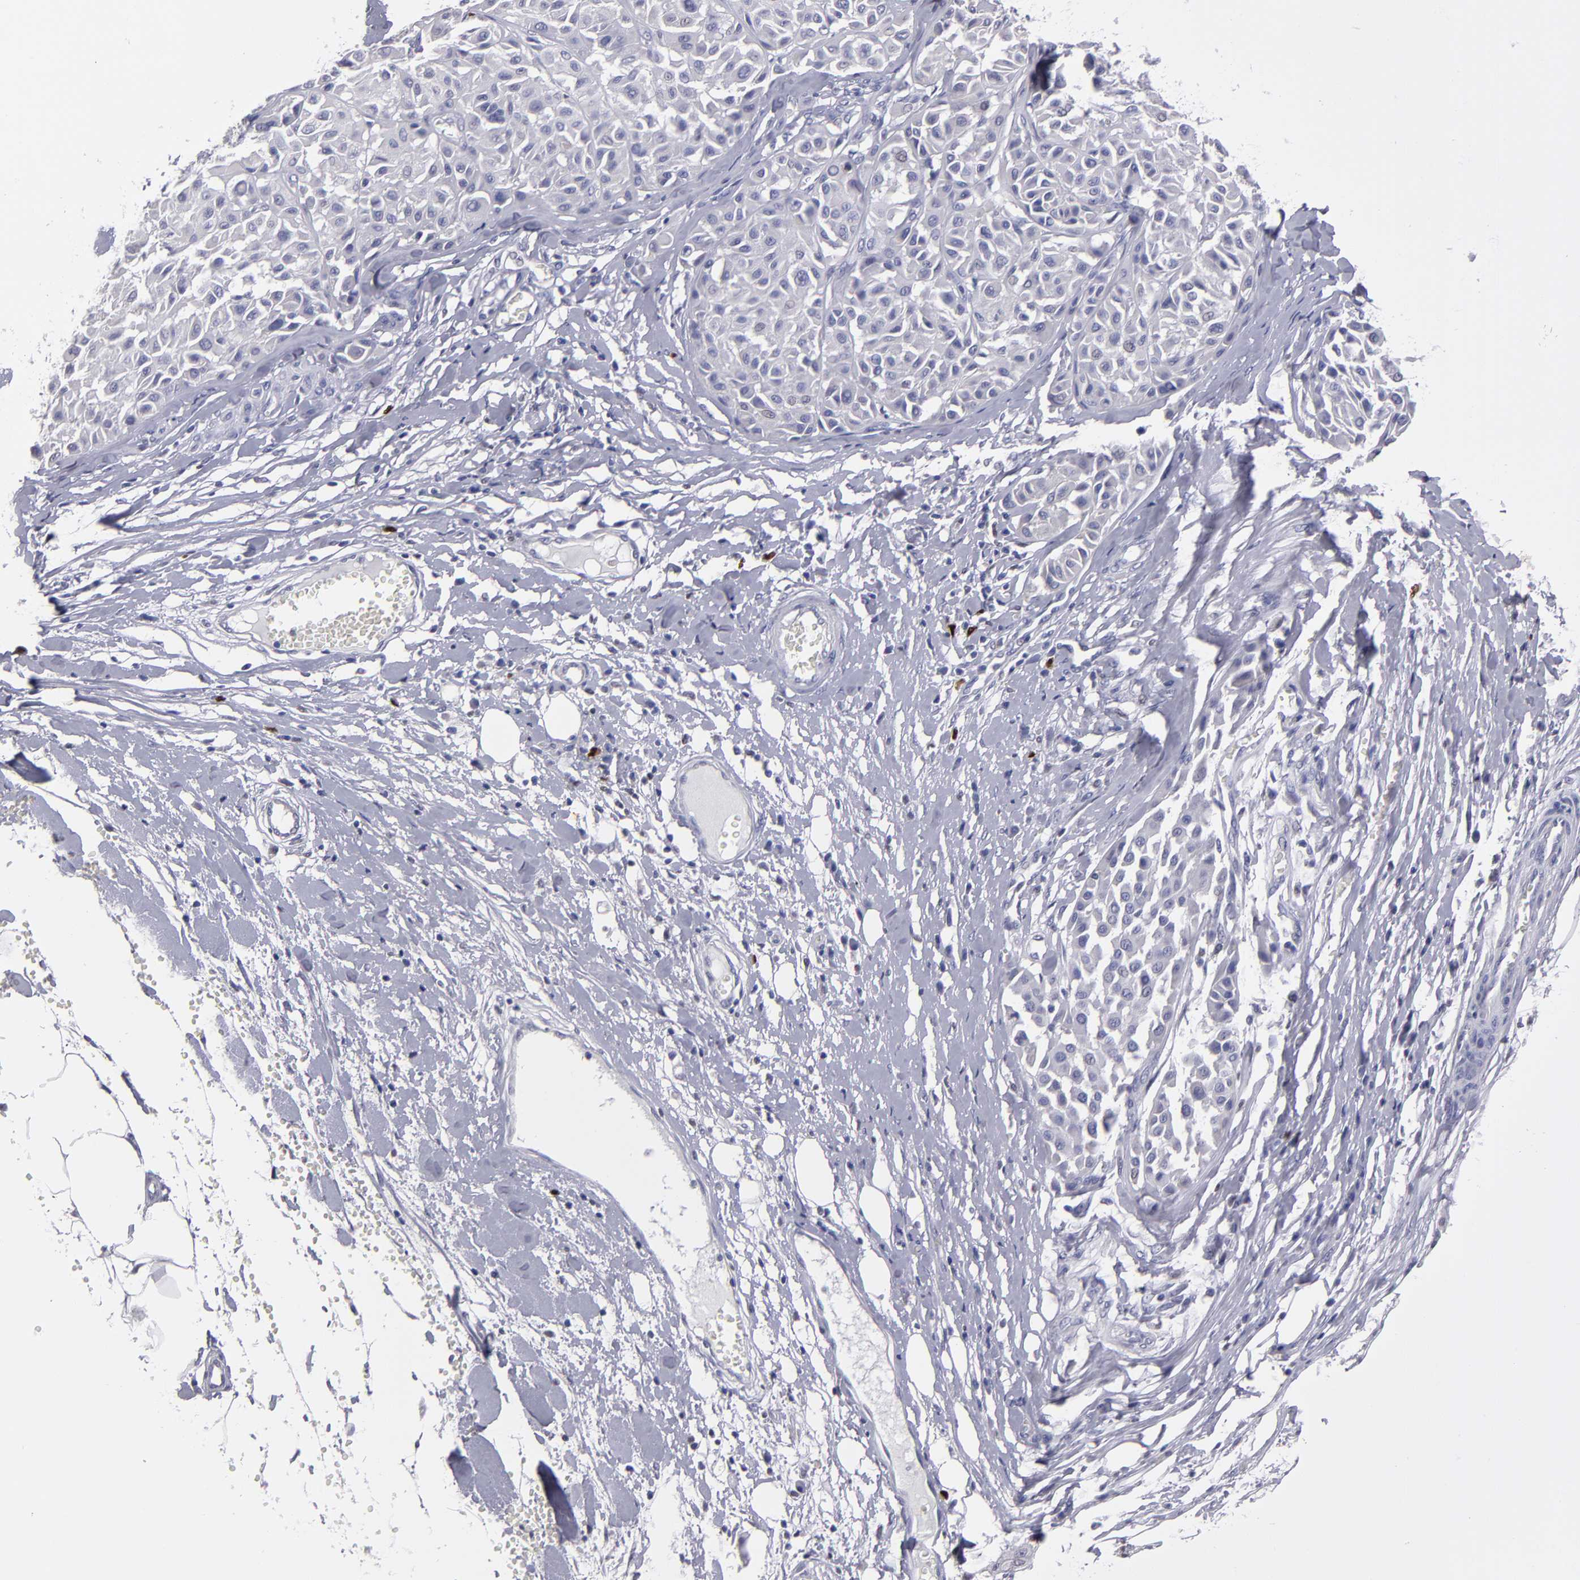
{"staining": {"intensity": "negative", "quantity": "none", "location": "none"}, "tissue": "melanoma", "cell_type": "Tumor cells", "image_type": "cancer", "snomed": [{"axis": "morphology", "description": "Malignant melanoma, Metastatic site"}, {"axis": "topography", "description": "Soft tissue"}], "caption": "The image displays no significant expression in tumor cells of malignant melanoma (metastatic site).", "gene": "IRF8", "patient": {"sex": "male", "age": 41}}